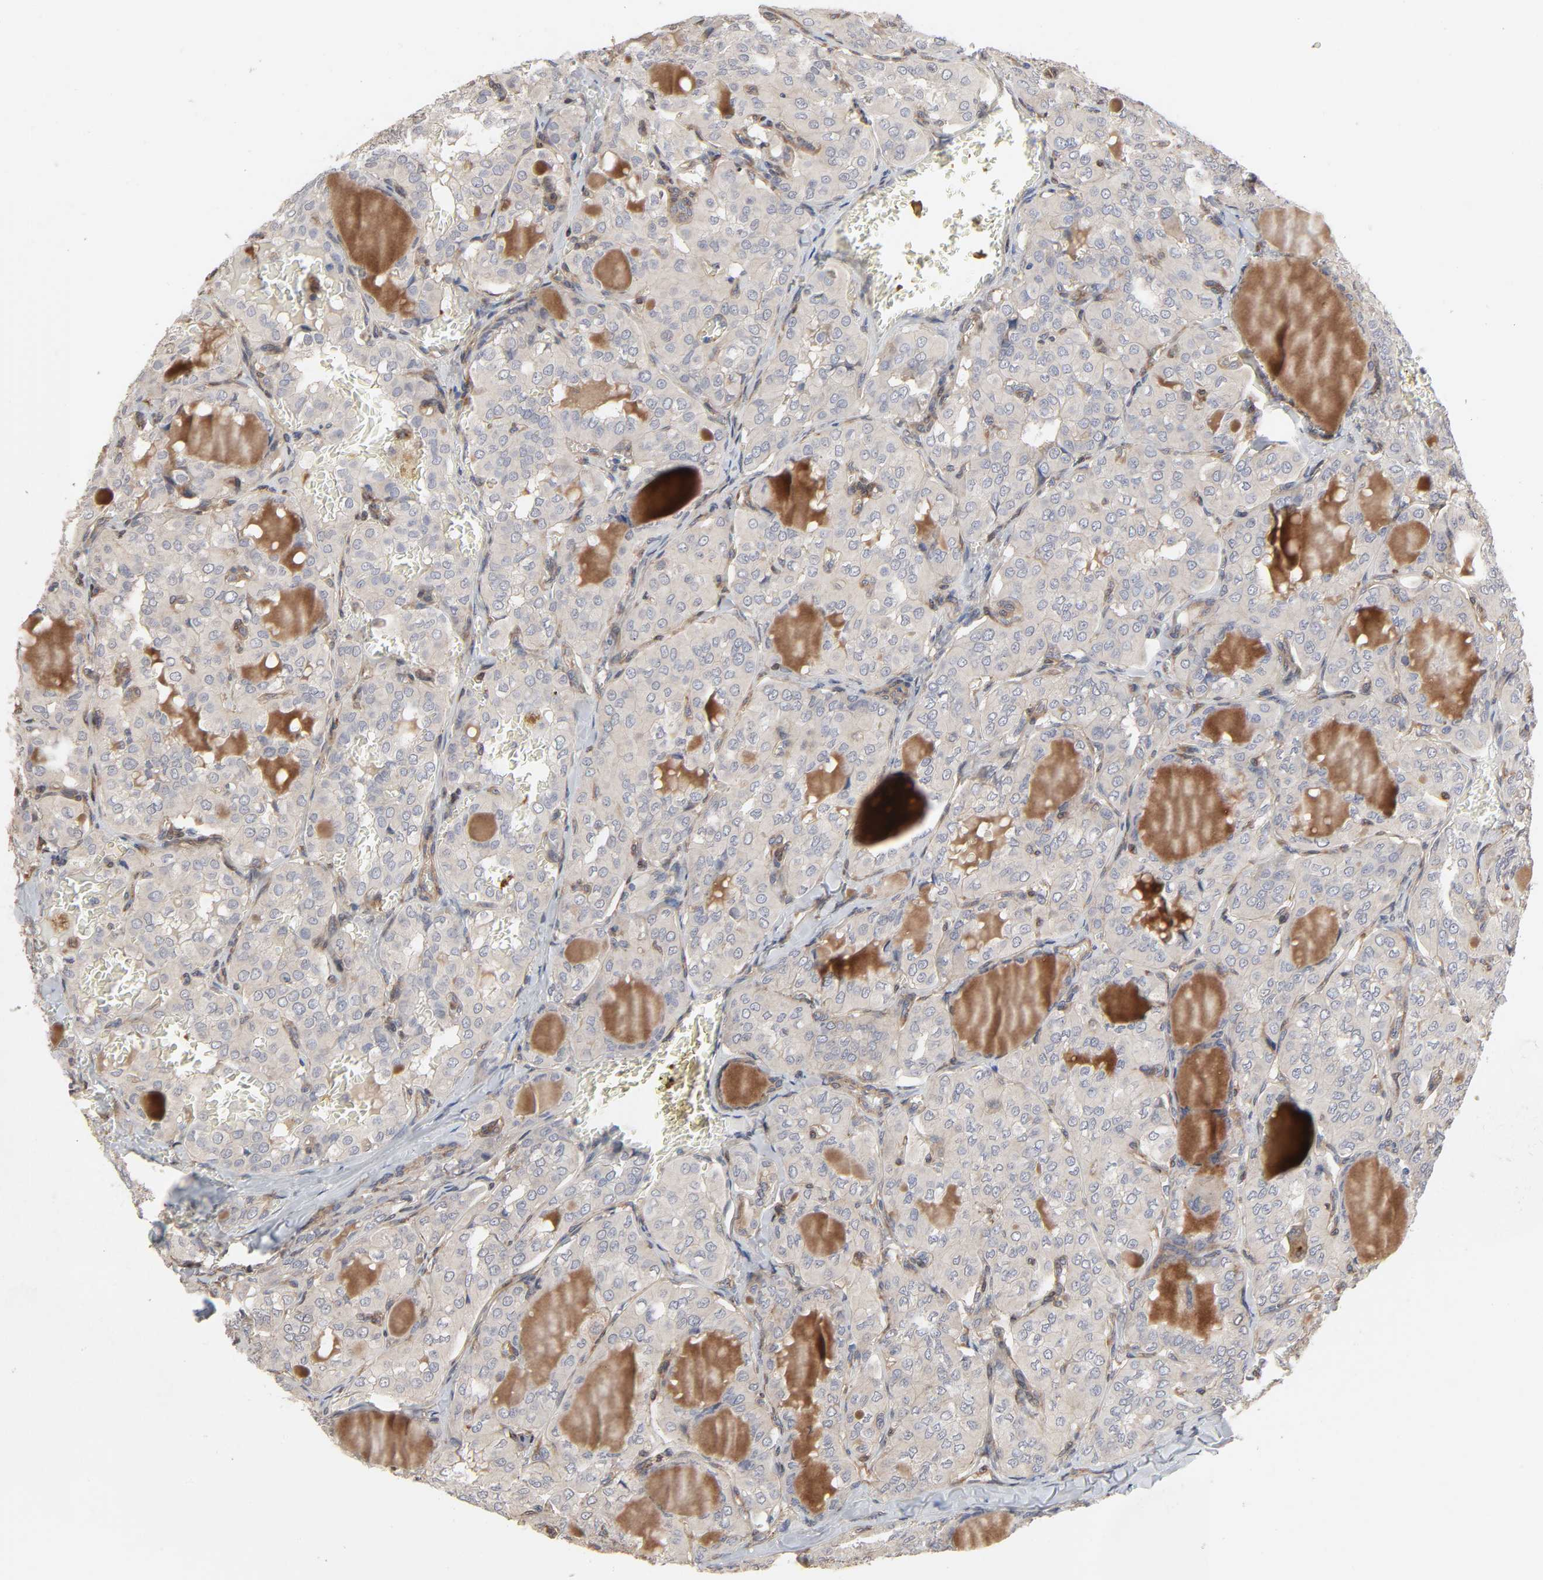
{"staining": {"intensity": "negative", "quantity": "none", "location": "none"}, "tissue": "thyroid cancer", "cell_type": "Tumor cells", "image_type": "cancer", "snomed": [{"axis": "morphology", "description": "Papillary adenocarcinoma, NOS"}, {"axis": "topography", "description": "Thyroid gland"}], "caption": "An immunohistochemistry micrograph of thyroid papillary adenocarcinoma is shown. There is no staining in tumor cells of thyroid papillary adenocarcinoma.", "gene": "NDRG2", "patient": {"sex": "male", "age": 20}}